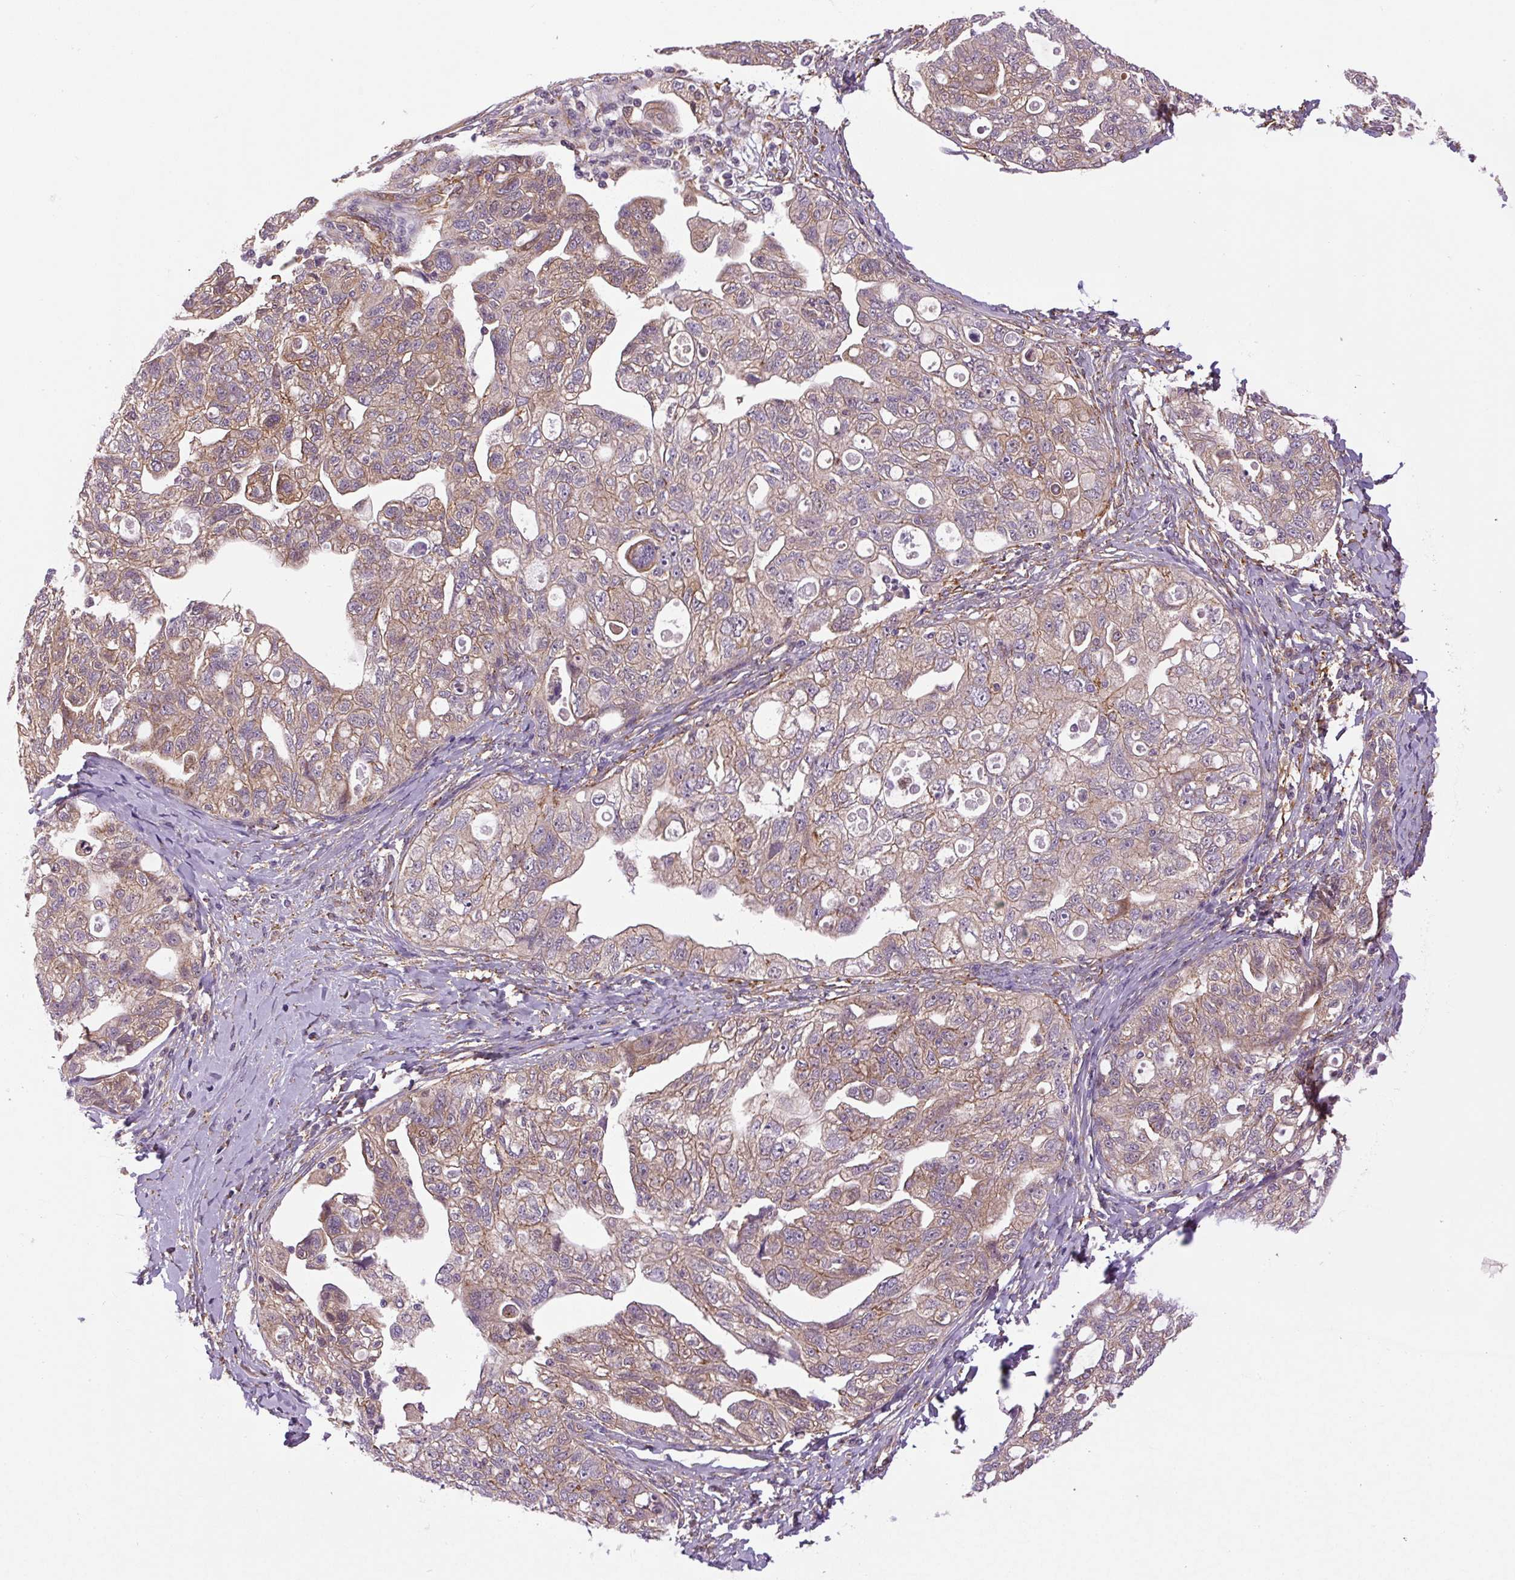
{"staining": {"intensity": "weak", "quantity": "25%-75%", "location": "cytoplasmic/membranous"}, "tissue": "ovarian cancer", "cell_type": "Tumor cells", "image_type": "cancer", "snomed": [{"axis": "morphology", "description": "Carcinoma, NOS"}, {"axis": "morphology", "description": "Cystadenocarcinoma, serous, NOS"}, {"axis": "topography", "description": "Ovary"}], "caption": "Ovarian cancer stained with a protein marker demonstrates weak staining in tumor cells.", "gene": "SEPTIN10", "patient": {"sex": "female", "age": 69}}